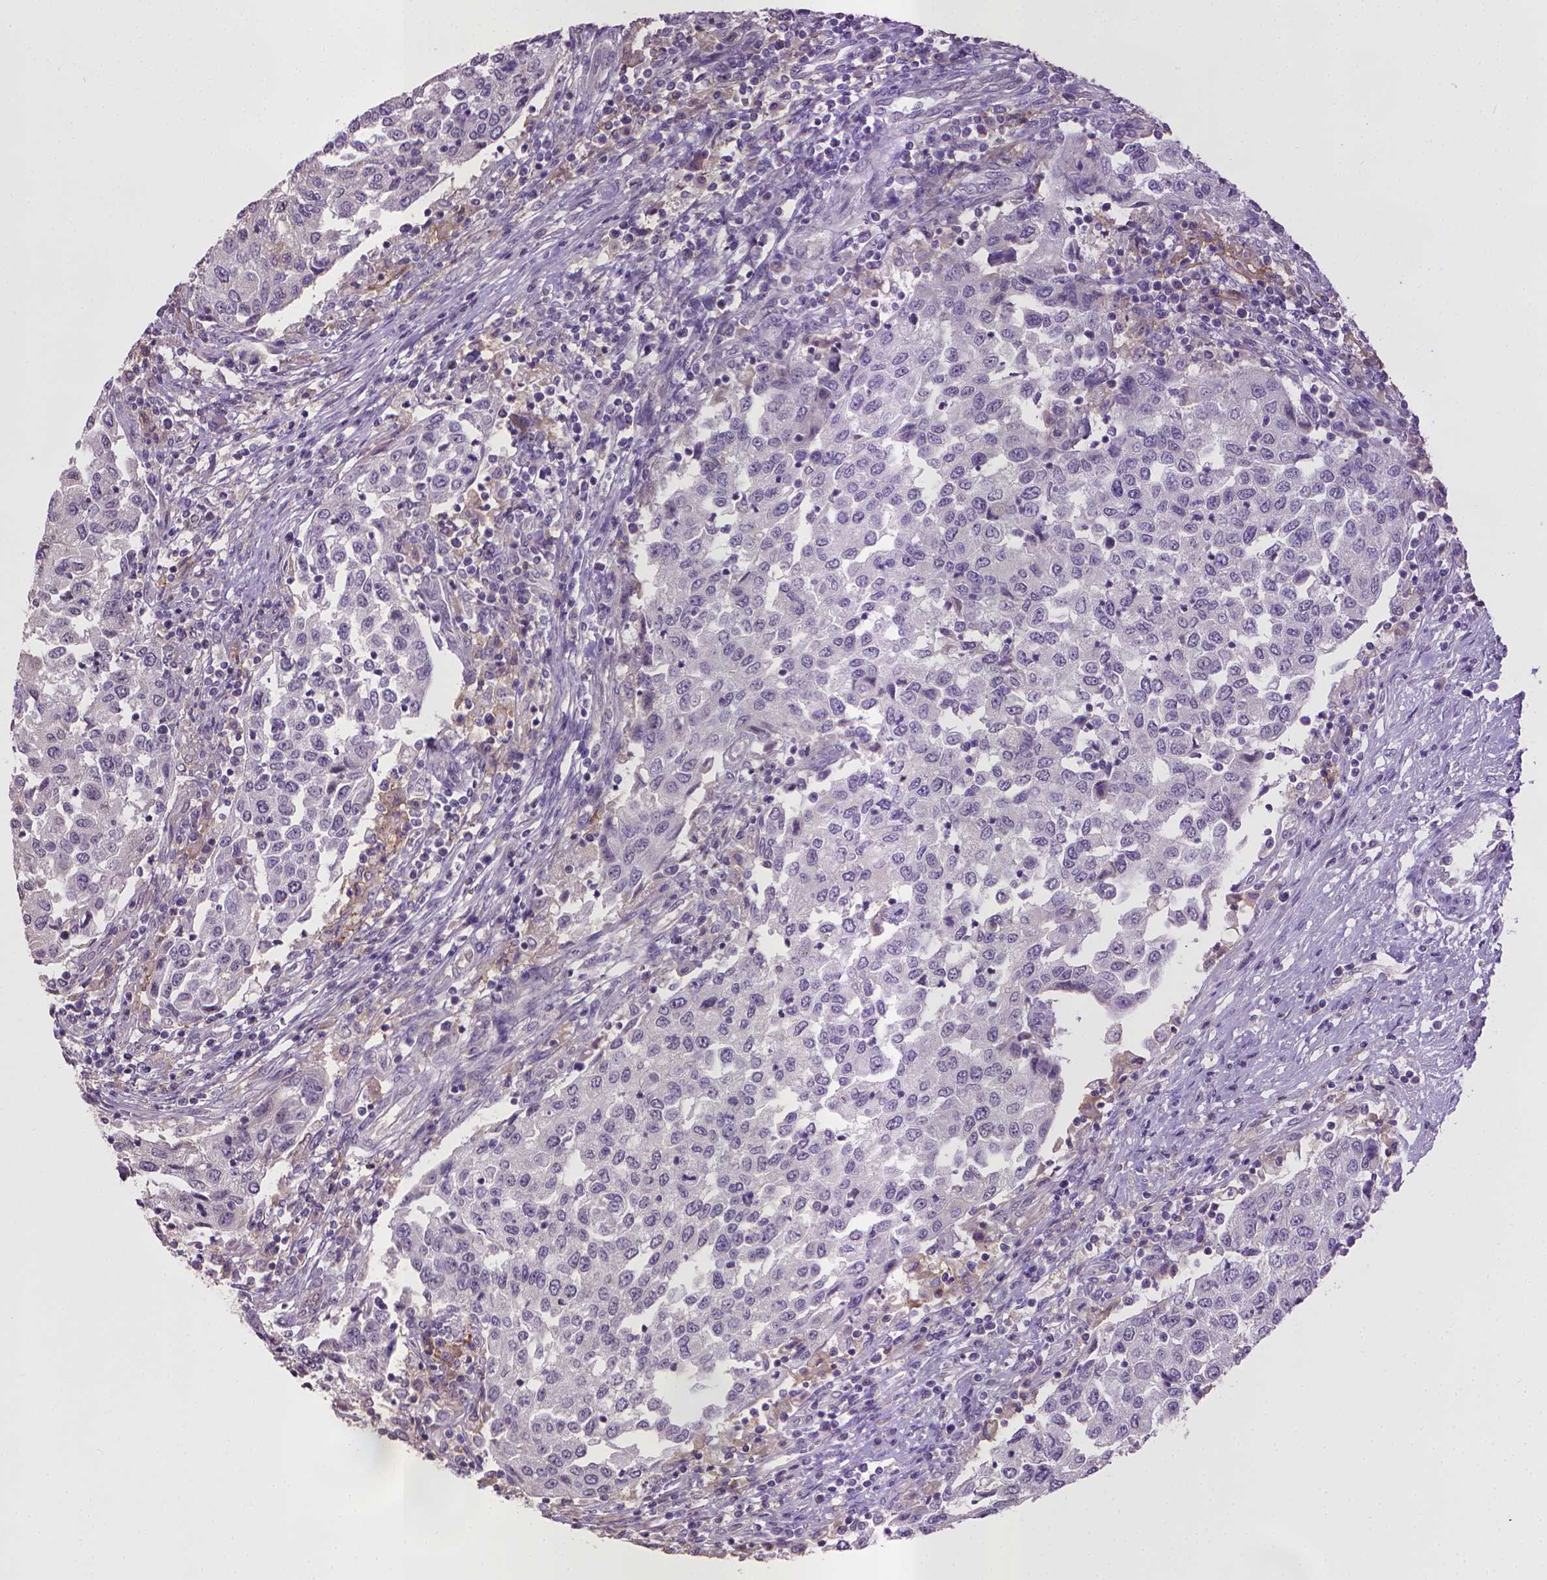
{"staining": {"intensity": "negative", "quantity": "none", "location": "none"}, "tissue": "urothelial cancer", "cell_type": "Tumor cells", "image_type": "cancer", "snomed": [{"axis": "morphology", "description": "Urothelial carcinoma, High grade"}, {"axis": "topography", "description": "Urinary bladder"}], "caption": "Urothelial carcinoma (high-grade) was stained to show a protein in brown. There is no significant staining in tumor cells.", "gene": "CPM", "patient": {"sex": "female", "age": 78}}